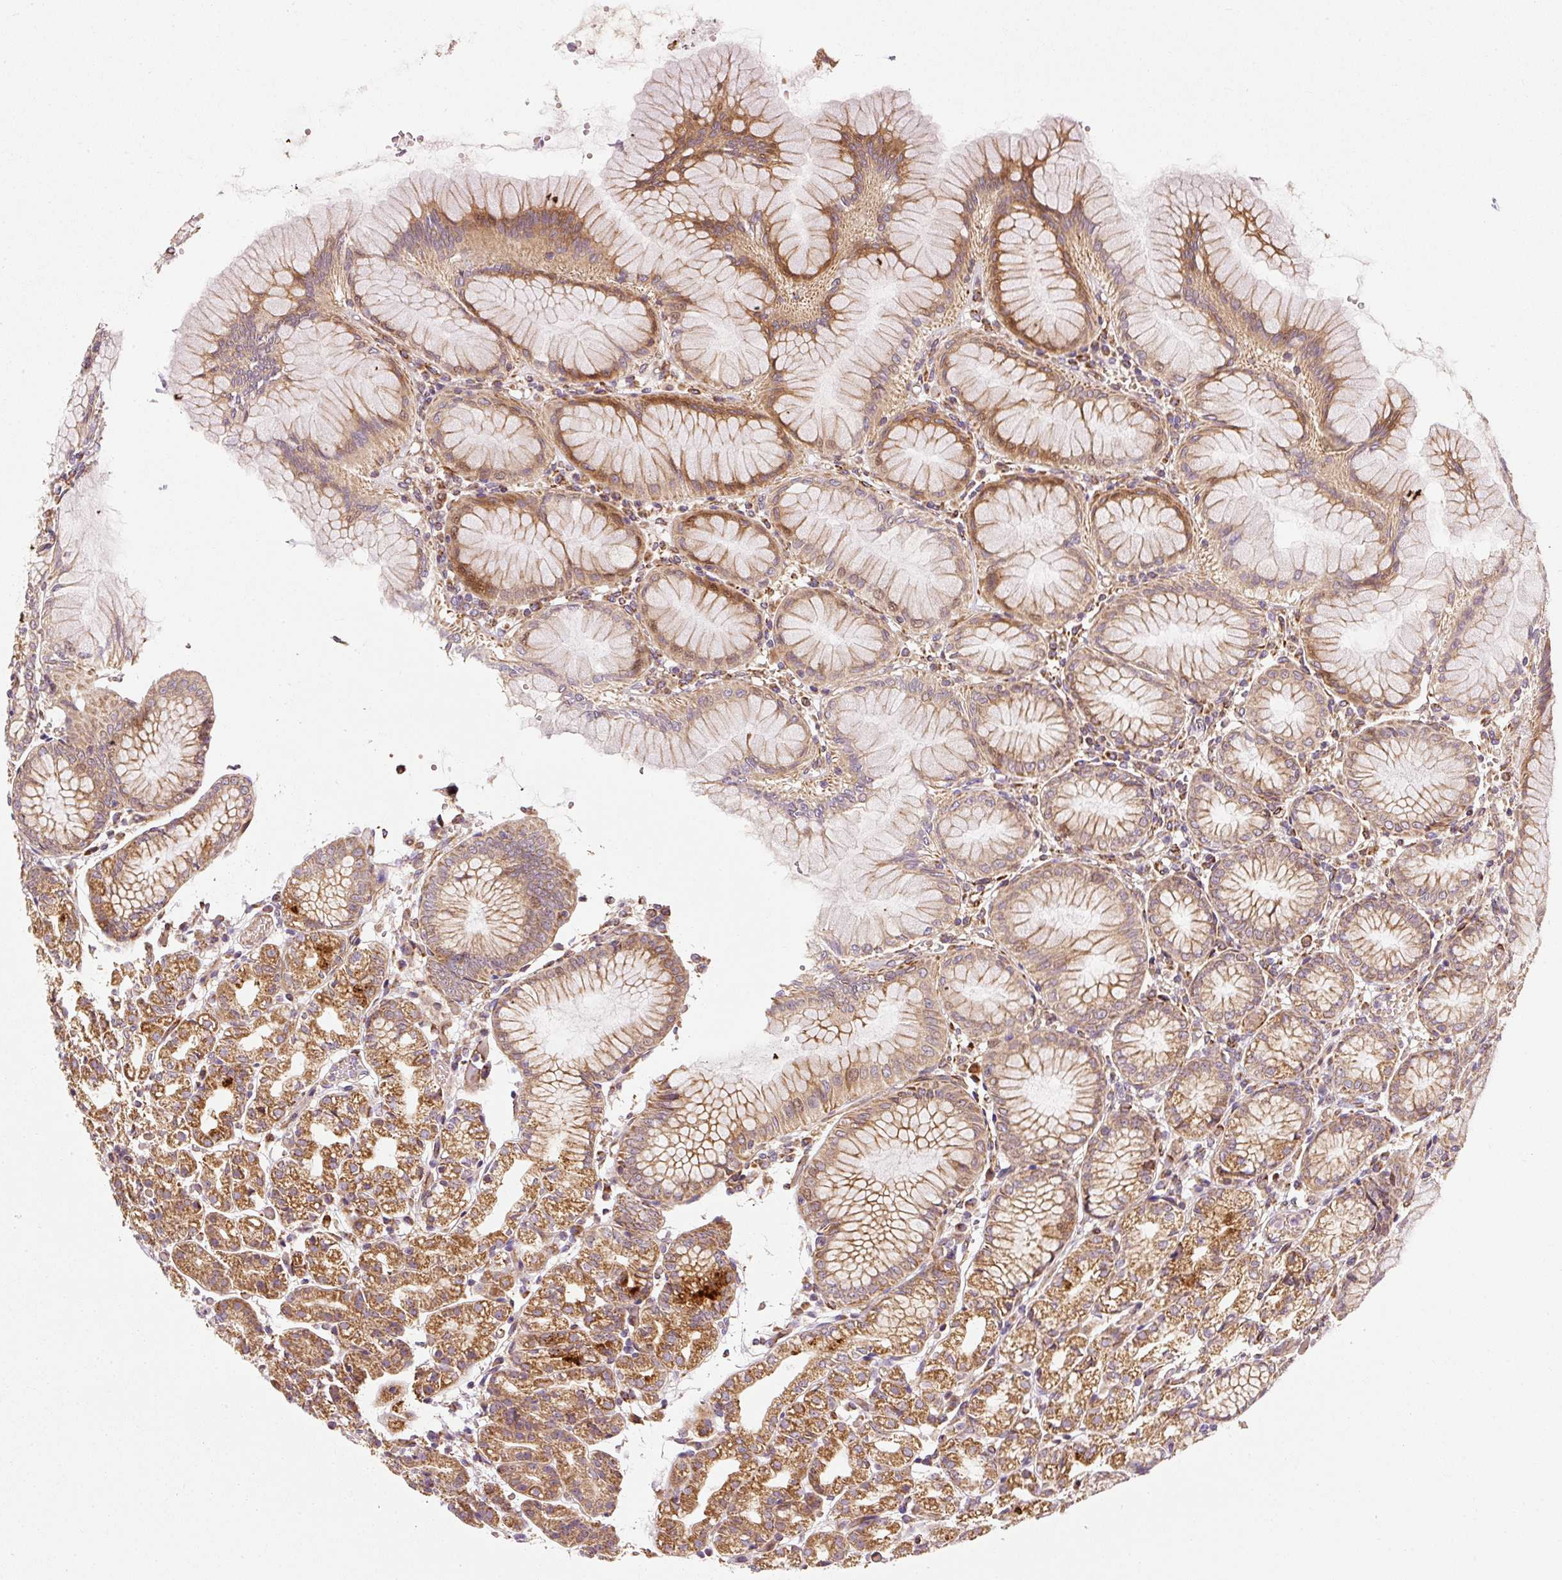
{"staining": {"intensity": "strong", "quantity": ">75%", "location": "cytoplasmic/membranous"}, "tissue": "stomach", "cell_type": "Glandular cells", "image_type": "normal", "snomed": [{"axis": "morphology", "description": "Normal tissue, NOS"}, {"axis": "topography", "description": "Stomach"}], "caption": "Unremarkable stomach was stained to show a protein in brown. There is high levels of strong cytoplasmic/membranous expression in about >75% of glandular cells. Ihc stains the protein of interest in brown and the nuclei are stained blue.", "gene": "ISCU", "patient": {"sex": "female", "age": 57}}